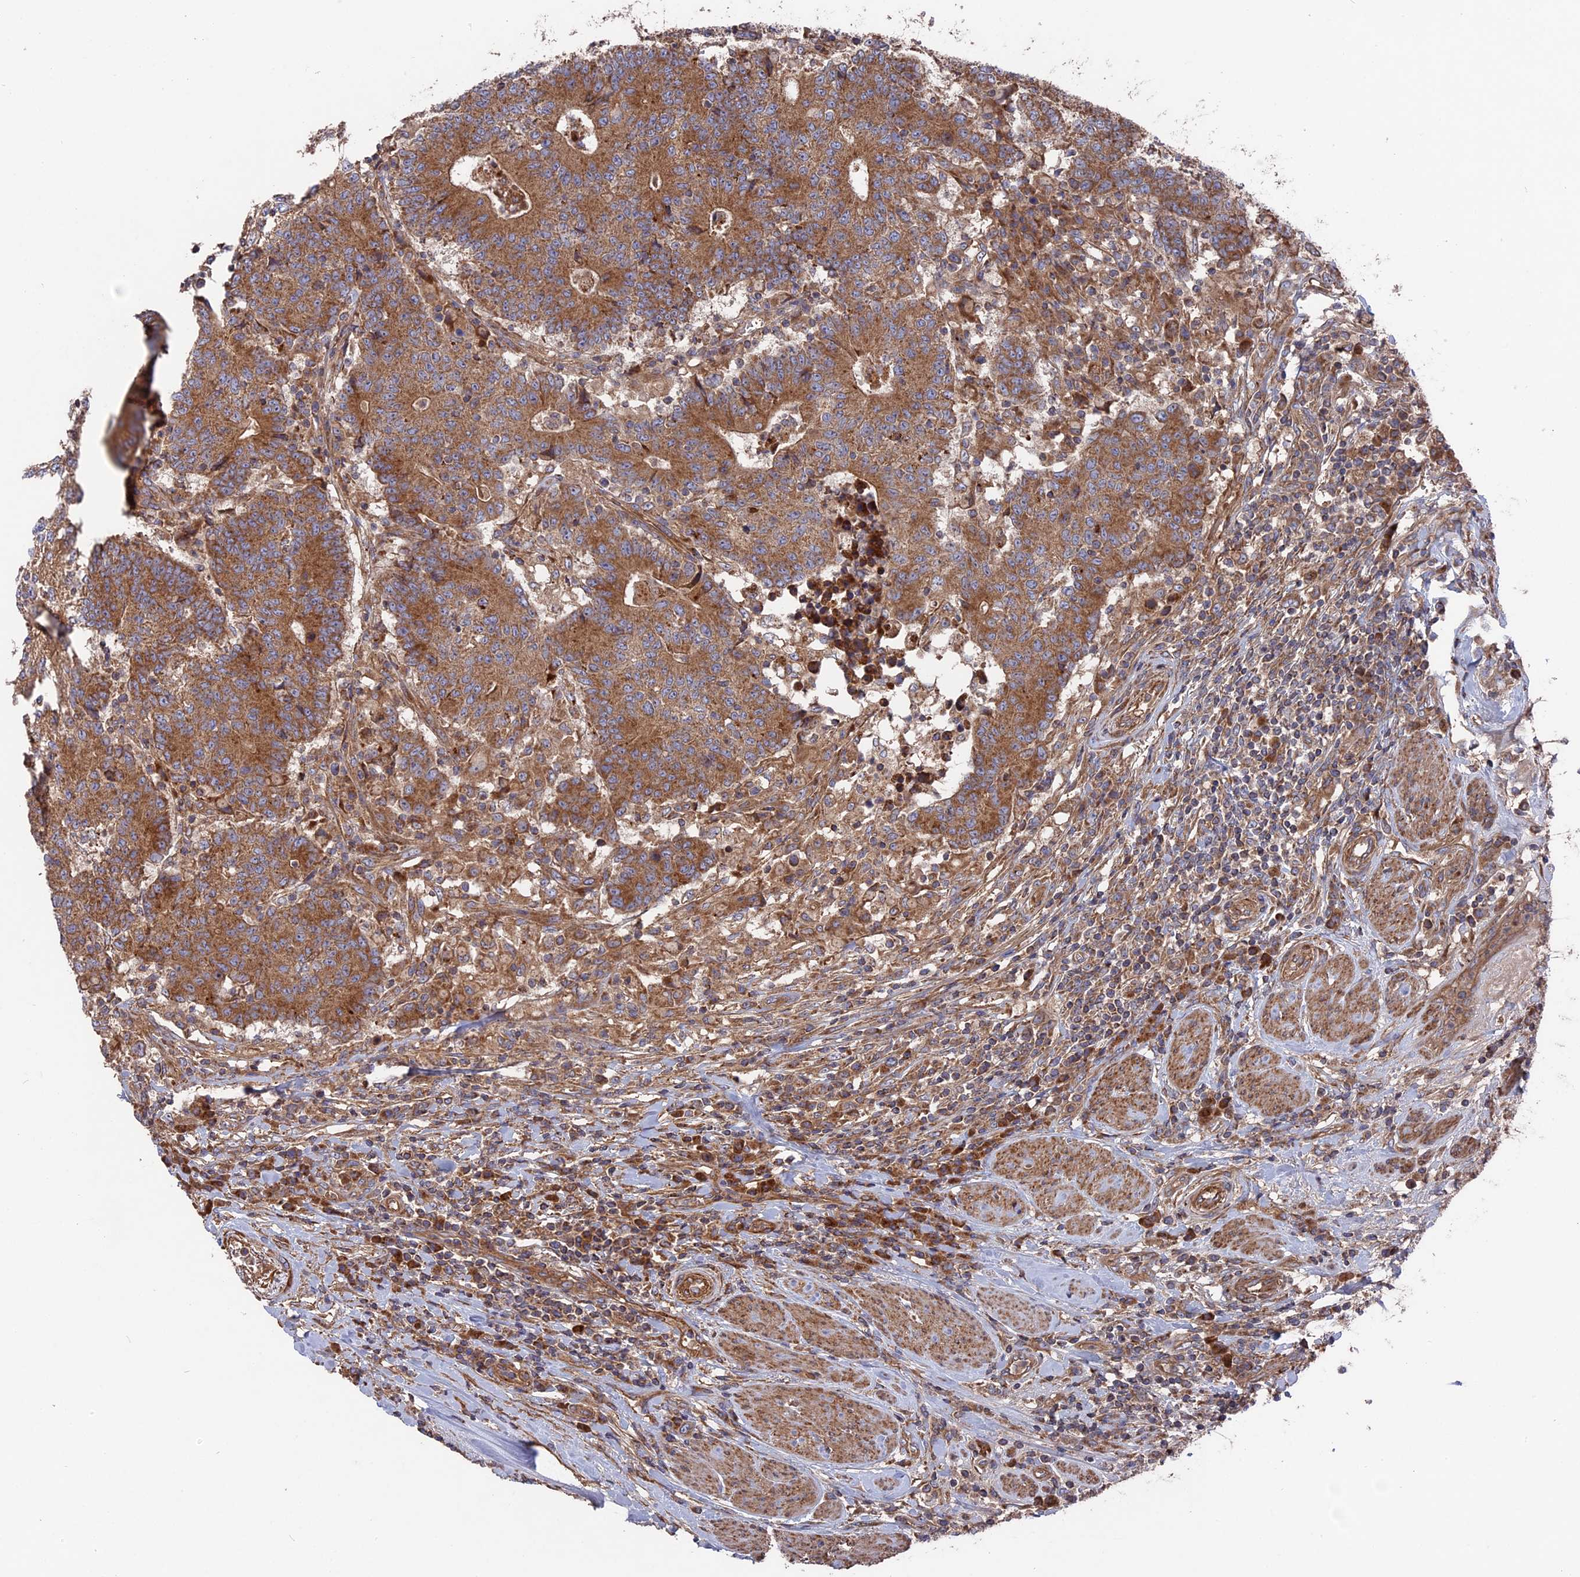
{"staining": {"intensity": "moderate", "quantity": ">75%", "location": "cytoplasmic/membranous"}, "tissue": "colorectal cancer", "cell_type": "Tumor cells", "image_type": "cancer", "snomed": [{"axis": "morphology", "description": "Adenocarcinoma, NOS"}, {"axis": "topography", "description": "Colon"}], "caption": "The histopathology image demonstrates immunohistochemical staining of colorectal adenocarcinoma. There is moderate cytoplasmic/membranous positivity is seen in about >75% of tumor cells. The staining is performed using DAB brown chromogen to label protein expression. The nuclei are counter-stained blue using hematoxylin.", "gene": "TELO2", "patient": {"sex": "female", "age": 75}}